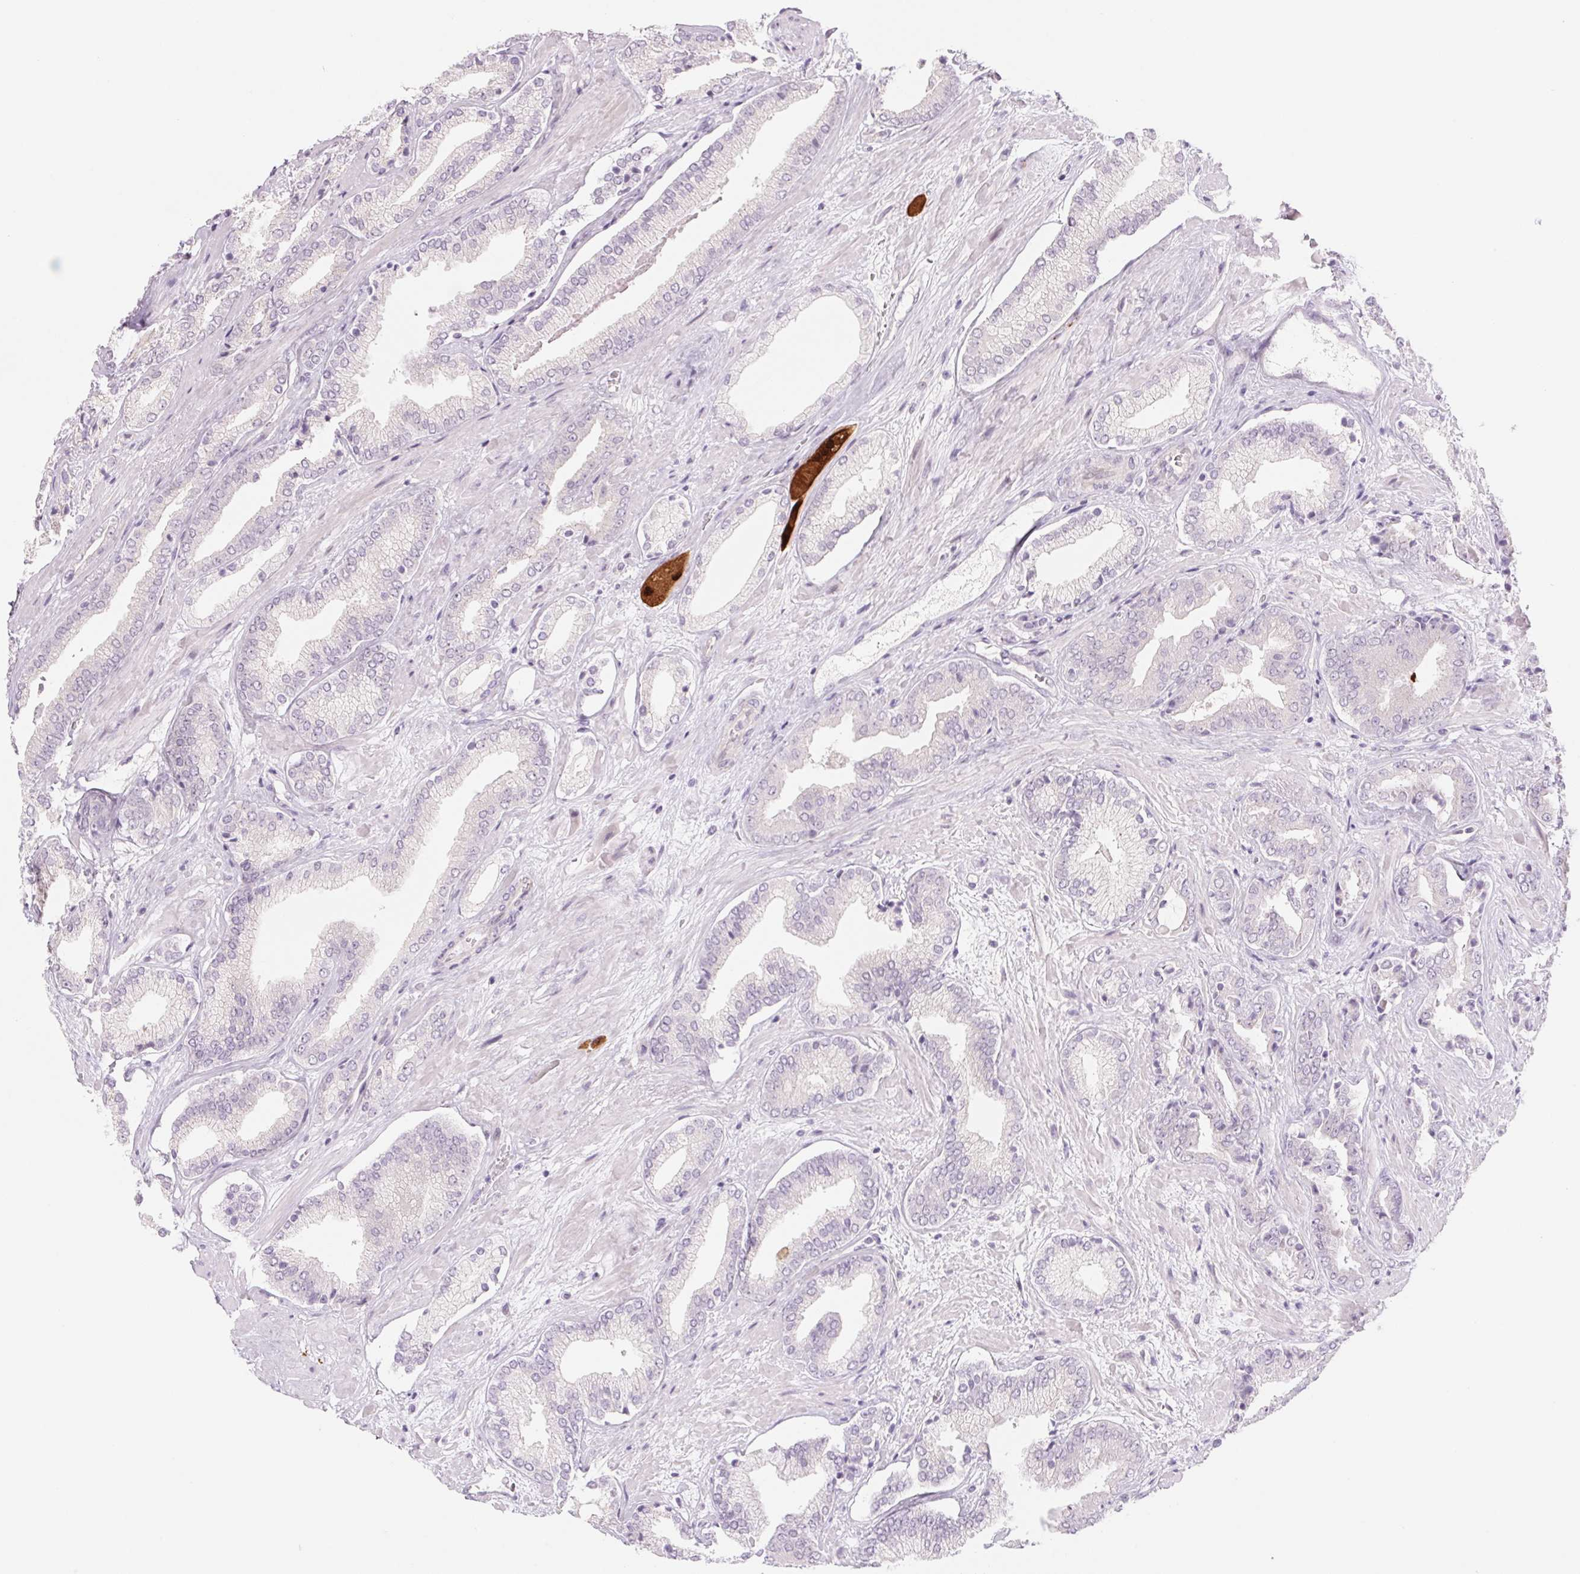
{"staining": {"intensity": "negative", "quantity": "none", "location": "none"}, "tissue": "prostate cancer", "cell_type": "Tumor cells", "image_type": "cancer", "snomed": [{"axis": "morphology", "description": "Adenocarcinoma, High grade"}, {"axis": "topography", "description": "Prostate"}], "caption": "A histopathology image of human prostate cancer (adenocarcinoma (high-grade)) is negative for staining in tumor cells.", "gene": "CCDC168", "patient": {"sex": "male", "age": 56}}